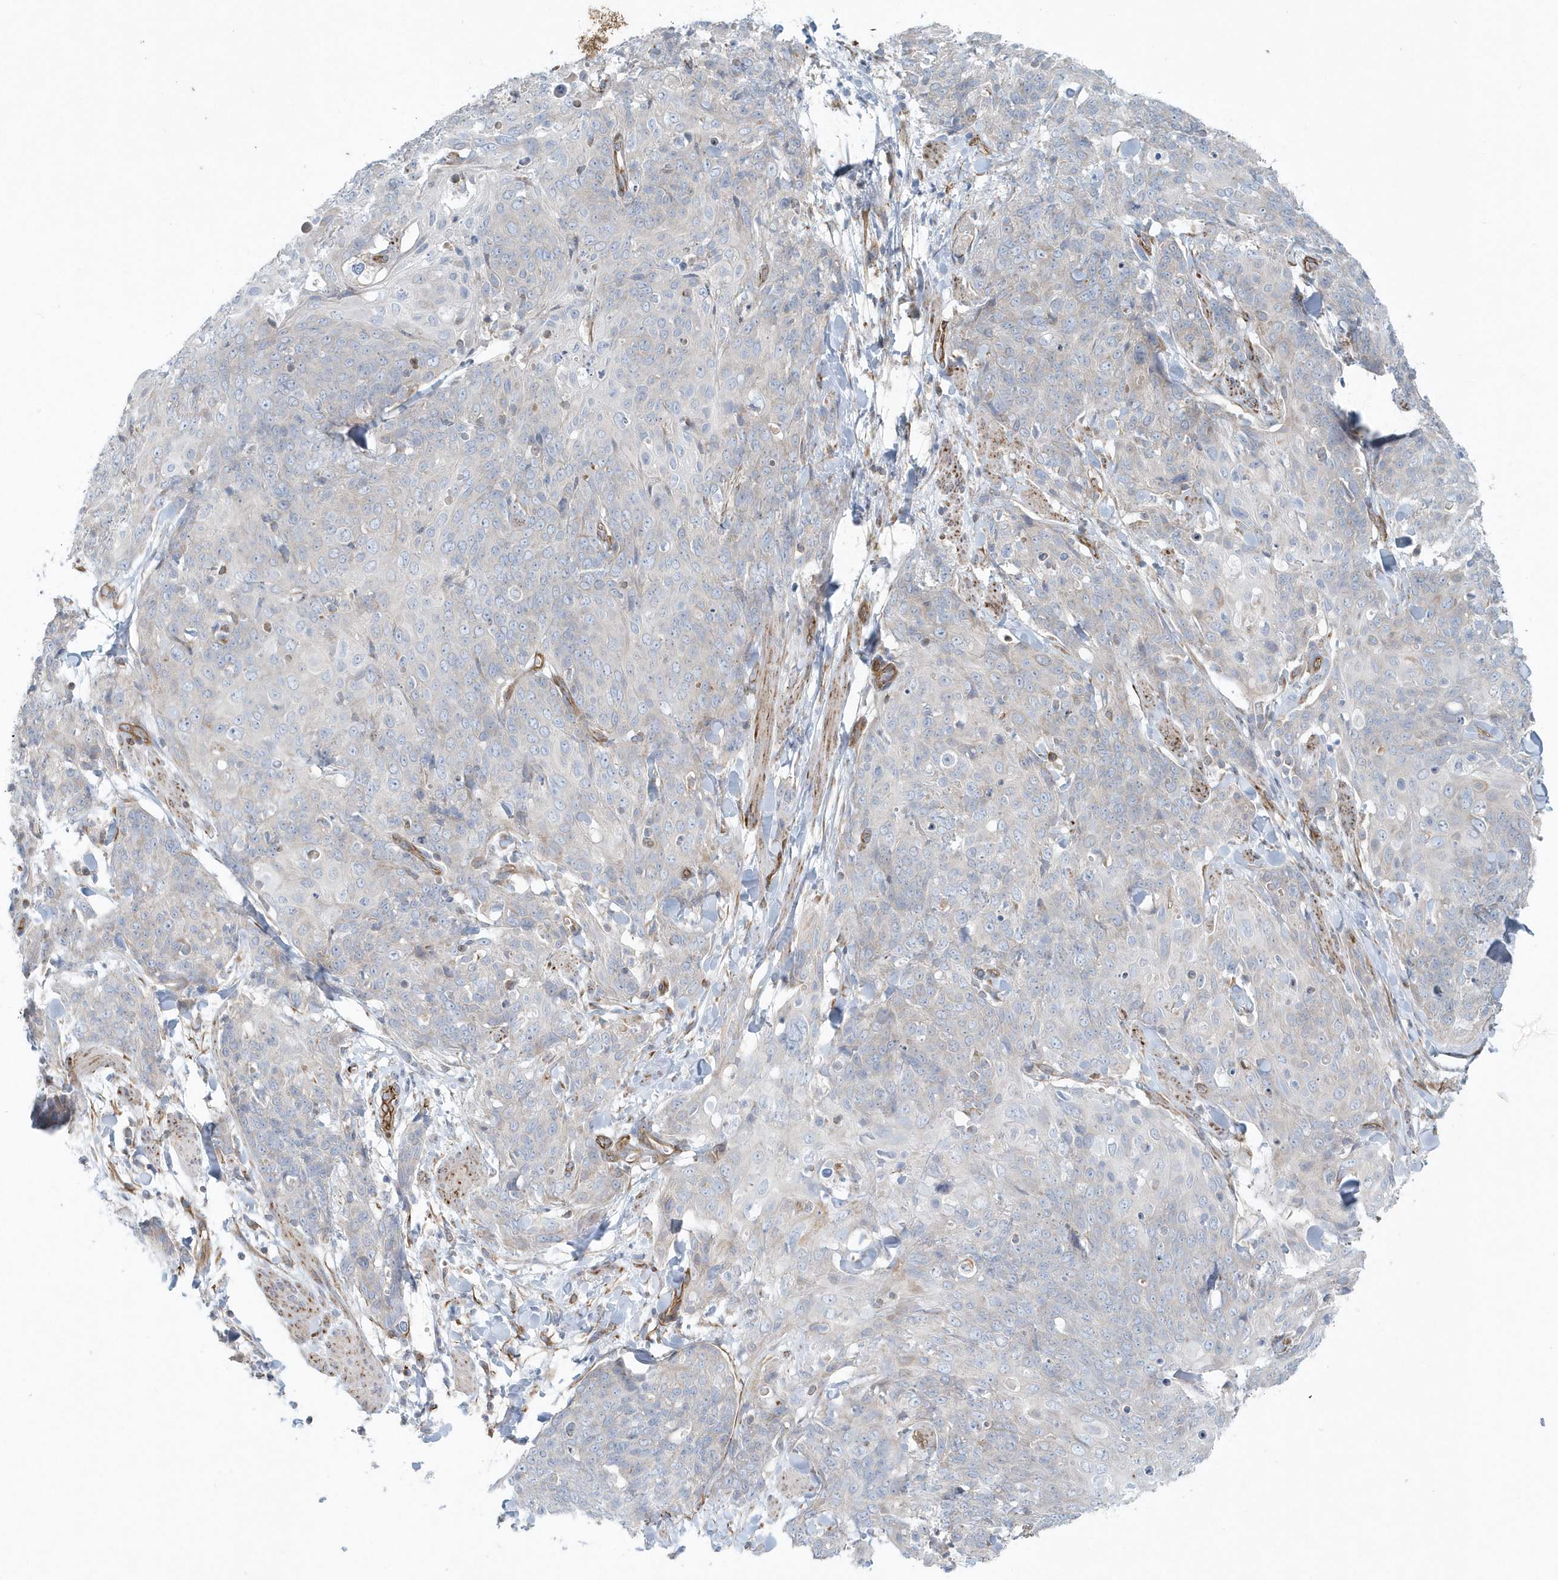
{"staining": {"intensity": "negative", "quantity": "none", "location": "none"}, "tissue": "skin cancer", "cell_type": "Tumor cells", "image_type": "cancer", "snomed": [{"axis": "morphology", "description": "Squamous cell carcinoma, NOS"}, {"axis": "topography", "description": "Skin"}, {"axis": "topography", "description": "Vulva"}], "caption": "IHC image of squamous cell carcinoma (skin) stained for a protein (brown), which shows no expression in tumor cells.", "gene": "GPR152", "patient": {"sex": "female", "age": 85}}